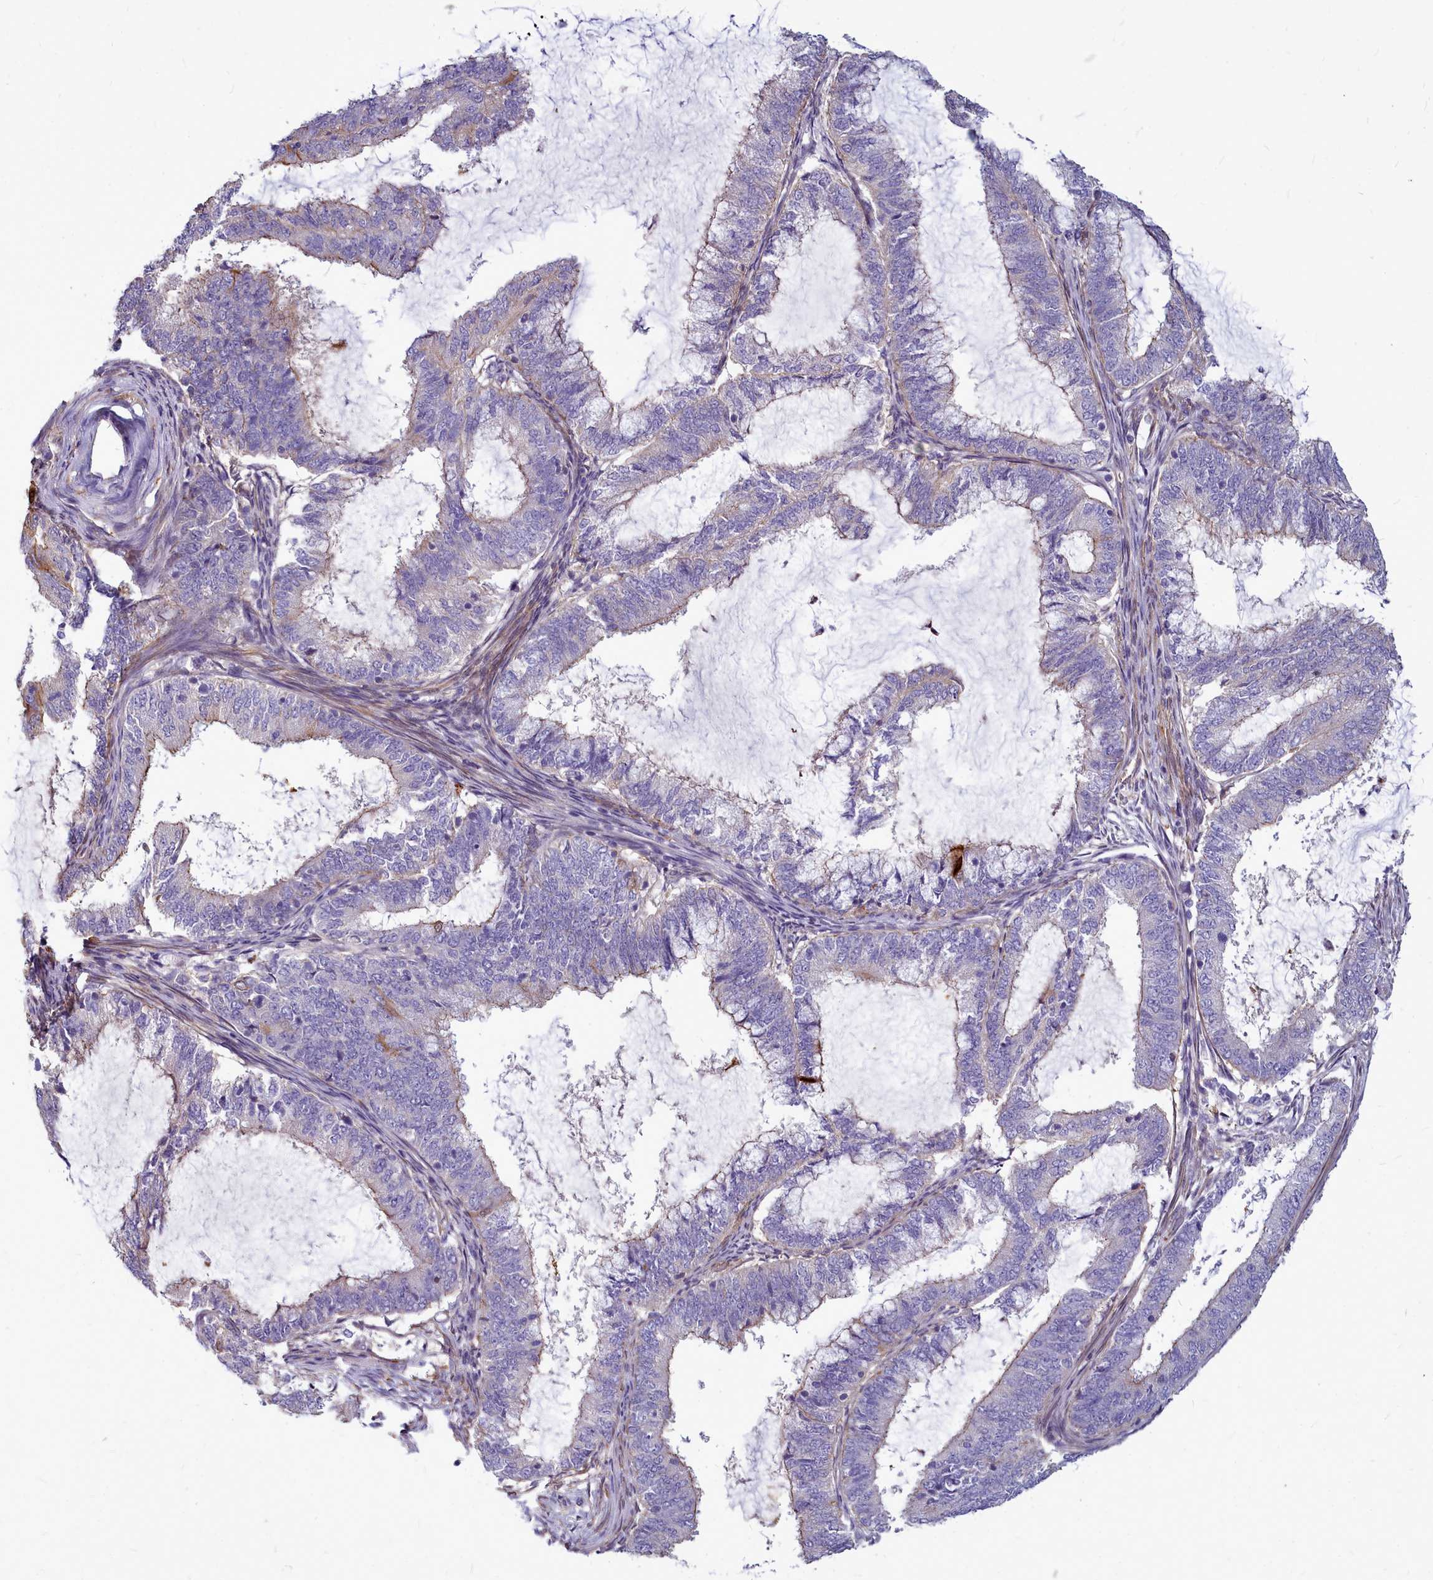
{"staining": {"intensity": "negative", "quantity": "none", "location": "none"}, "tissue": "endometrial cancer", "cell_type": "Tumor cells", "image_type": "cancer", "snomed": [{"axis": "morphology", "description": "Adenocarcinoma, NOS"}, {"axis": "topography", "description": "Endometrium"}], "caption": "Immunohistochemistry image of human endometrial adenocarcinoma stained for a protein (brown), which exhibits no staining in tumor cells.", "gene": "TTC5", "patient": {"sex": "female", "age": 51}}